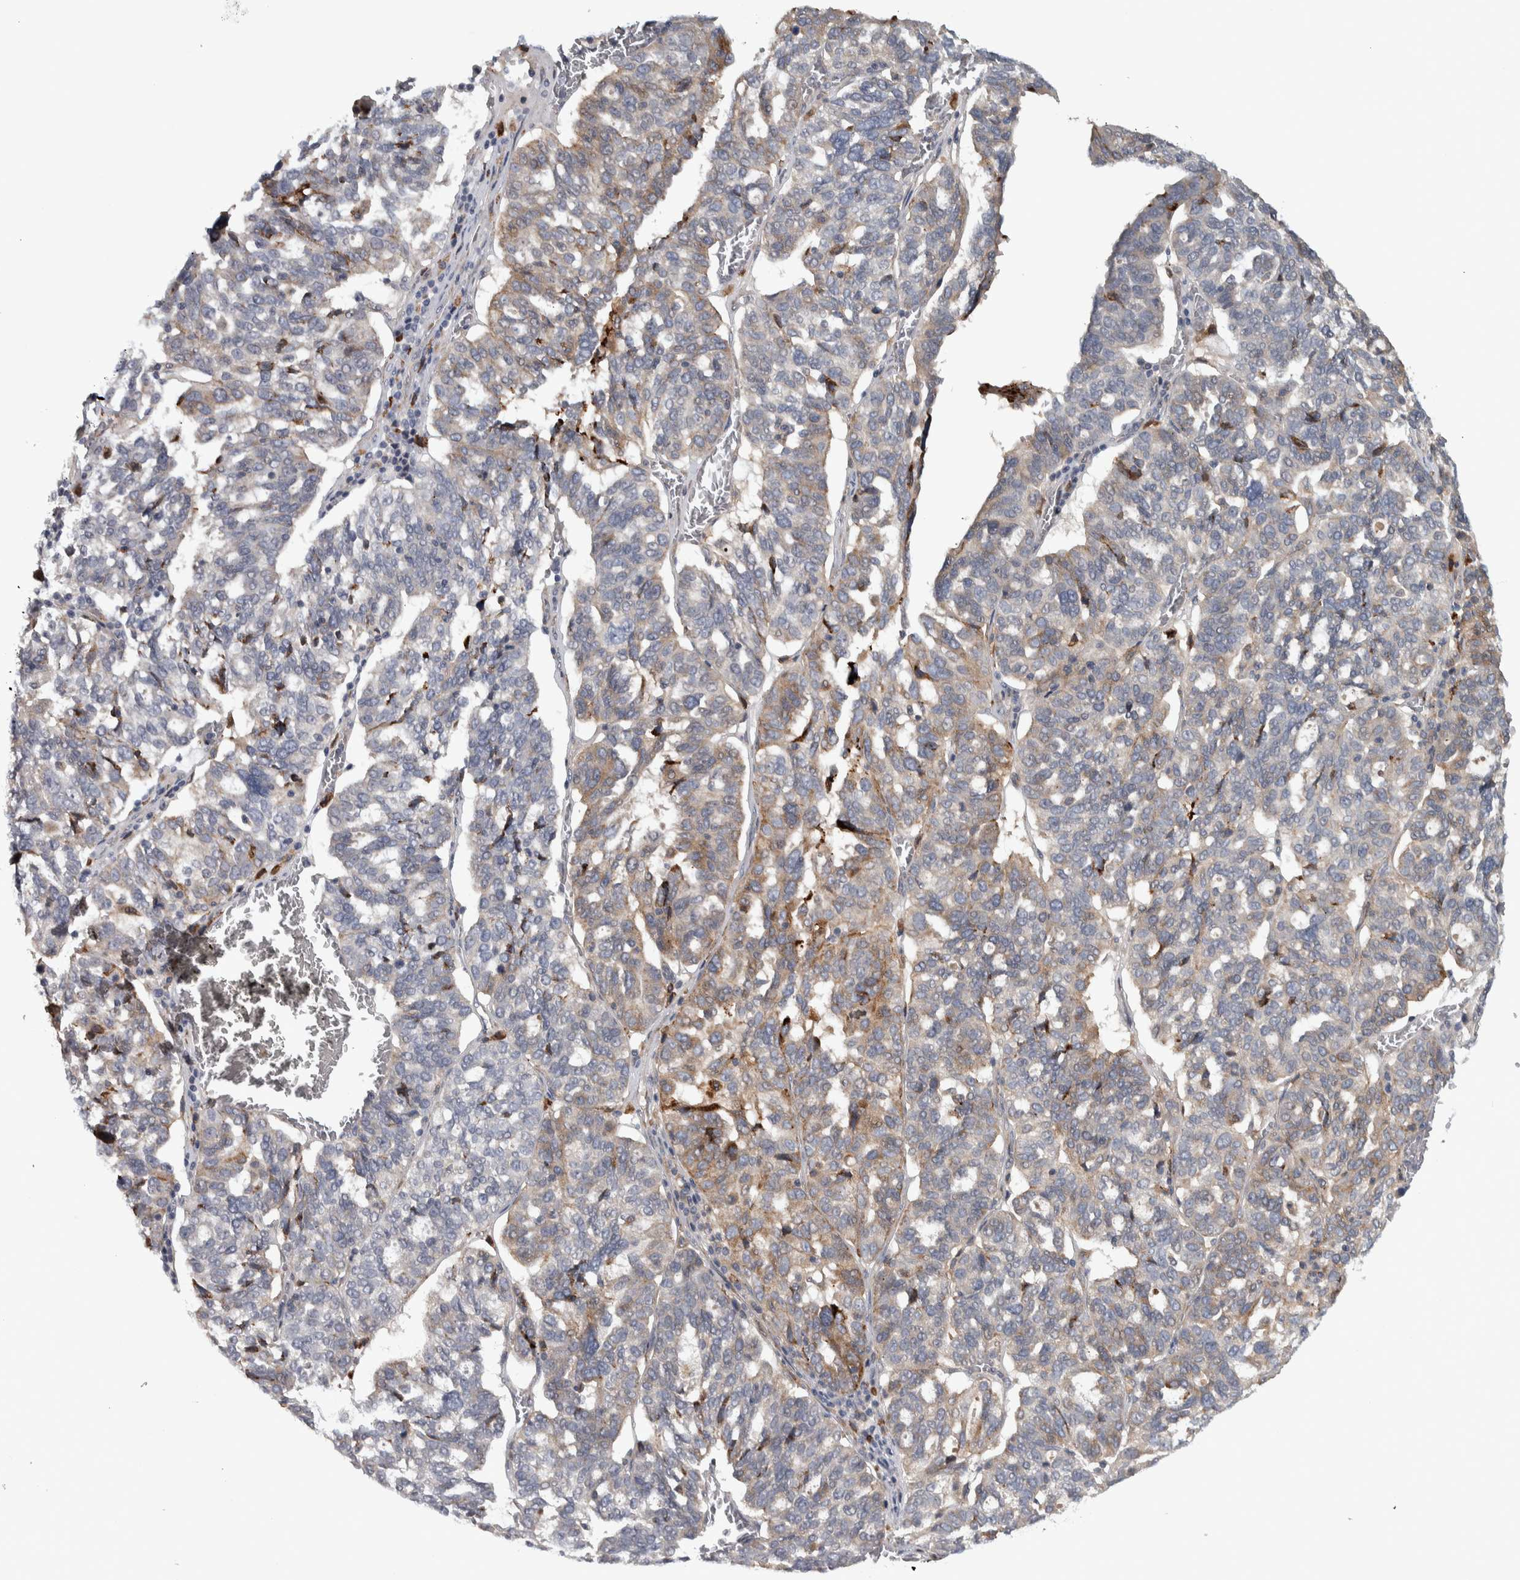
{"staining": {"intensity": "weak", "quantity": "25%-75%", "location": "cytoplasmic/membranous"}, "tissue": "ovarian cancer", "cell_type": "Tumor cells", "image_type": "cancer", "snomed": [{"axis": "morphology", "description": "Cystadenocarcinoma, serous, NOS"}, {"axis": "topography", "description": "Ovary"}], "caption": "Brown immunohistochemical staining in ovarian cancer (serous cystadenocarcinoma) reveals weak cytoplasmic/membranous positivity in about 25%-75% of tumor cells.", "gene": "ADPRM", "patient": {"sex": "female", "age": 59}}